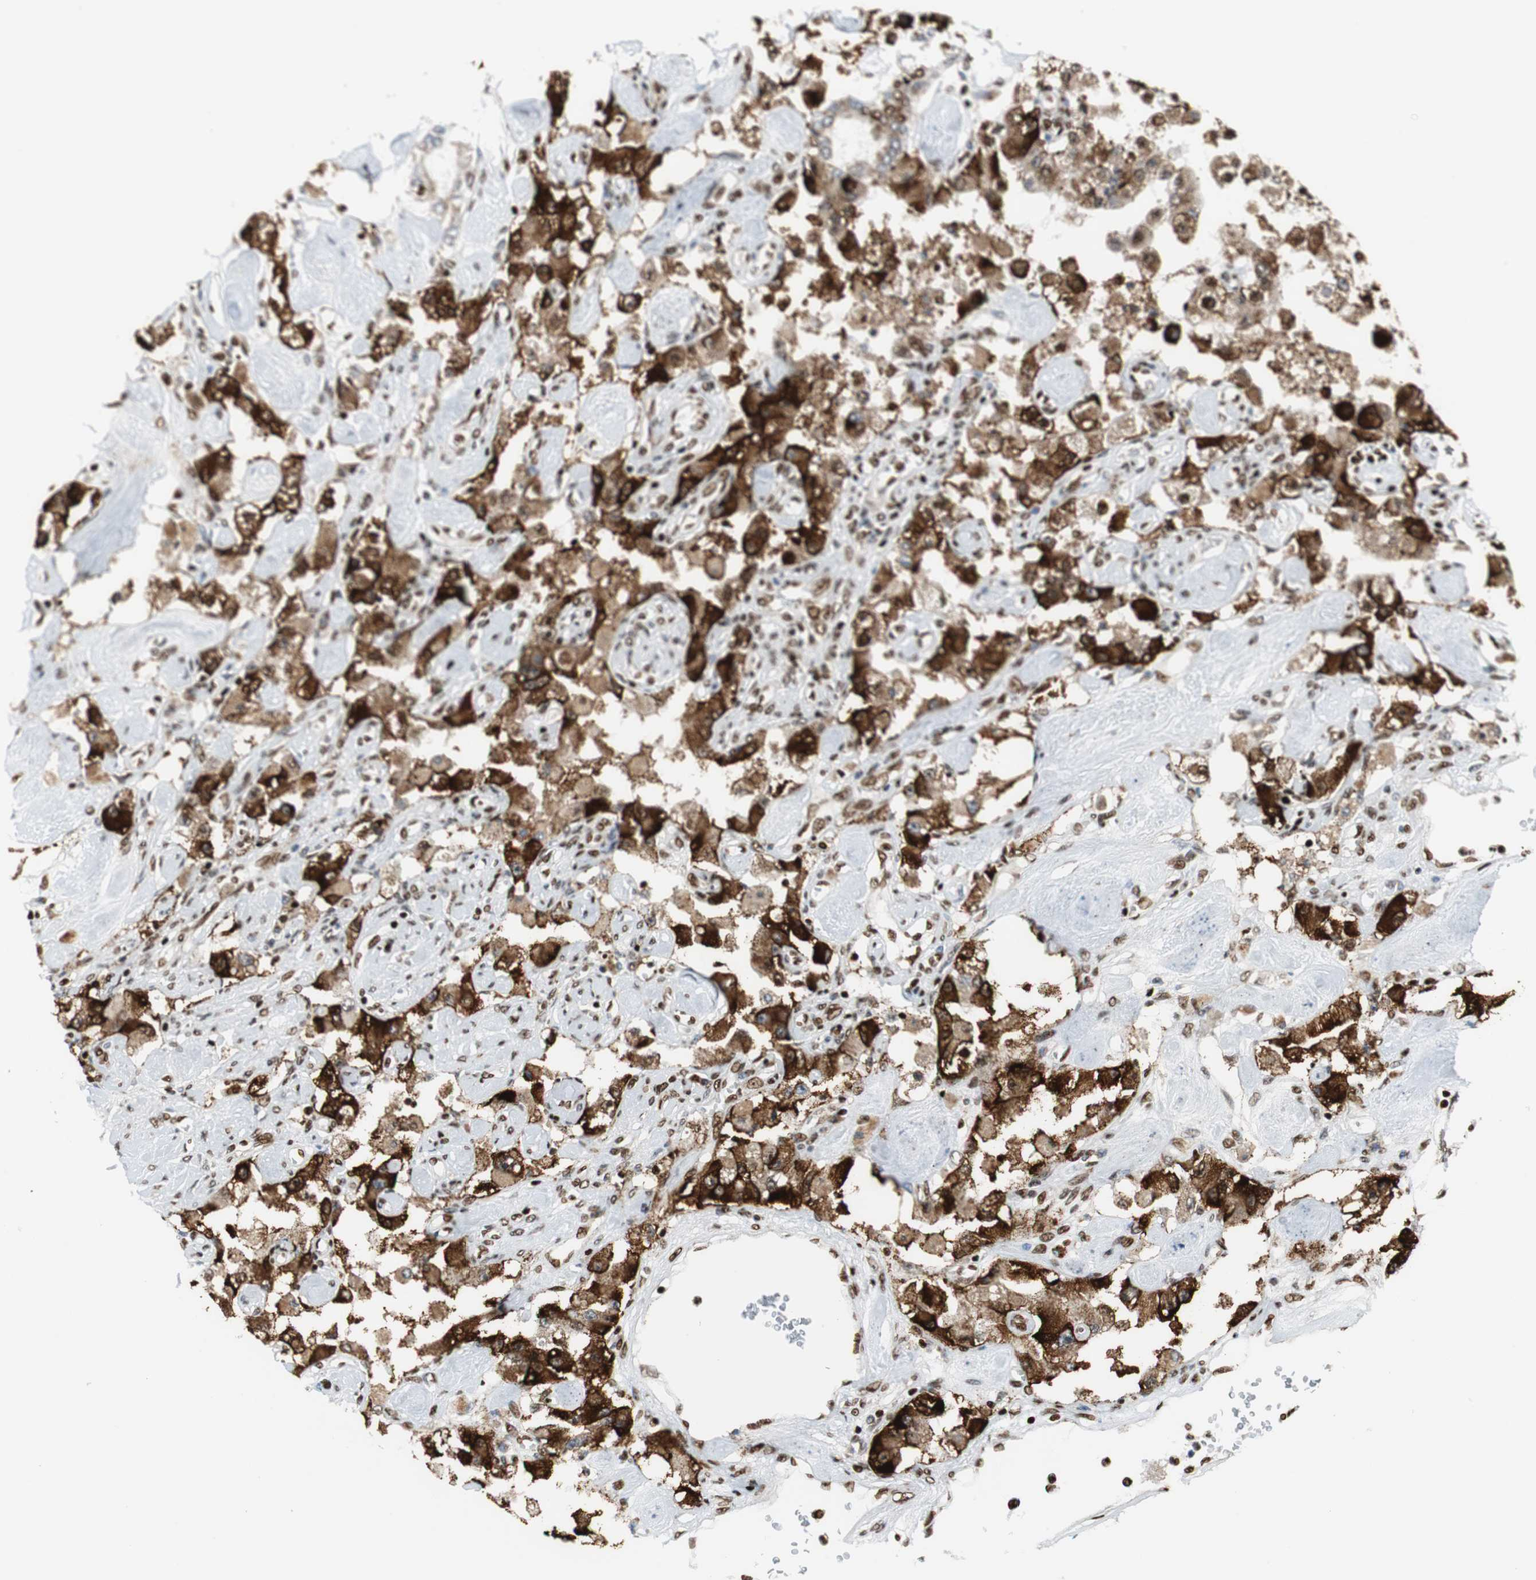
{"staining": {"intensity": "strong", "quantity": "25%-75%", "location": "cytoplasmic/membranous"}, "tissue": "carcinoid", "cell_type": "Tumor cells", "image_type": "cancer", "snomed": [{"axis": "morphology", "description": "Carcinoid, malignant, NOS"}, {"axis": "topography", "description": "Pancreas"}], "caption": "Human carcinoid stained with a brown dye reveals strong cytoplasmic/membranous positive staining in about 25%-75% of tumor cells.", "gene": "HDAC1", "patient": {"sex": "male", "age": 41}}